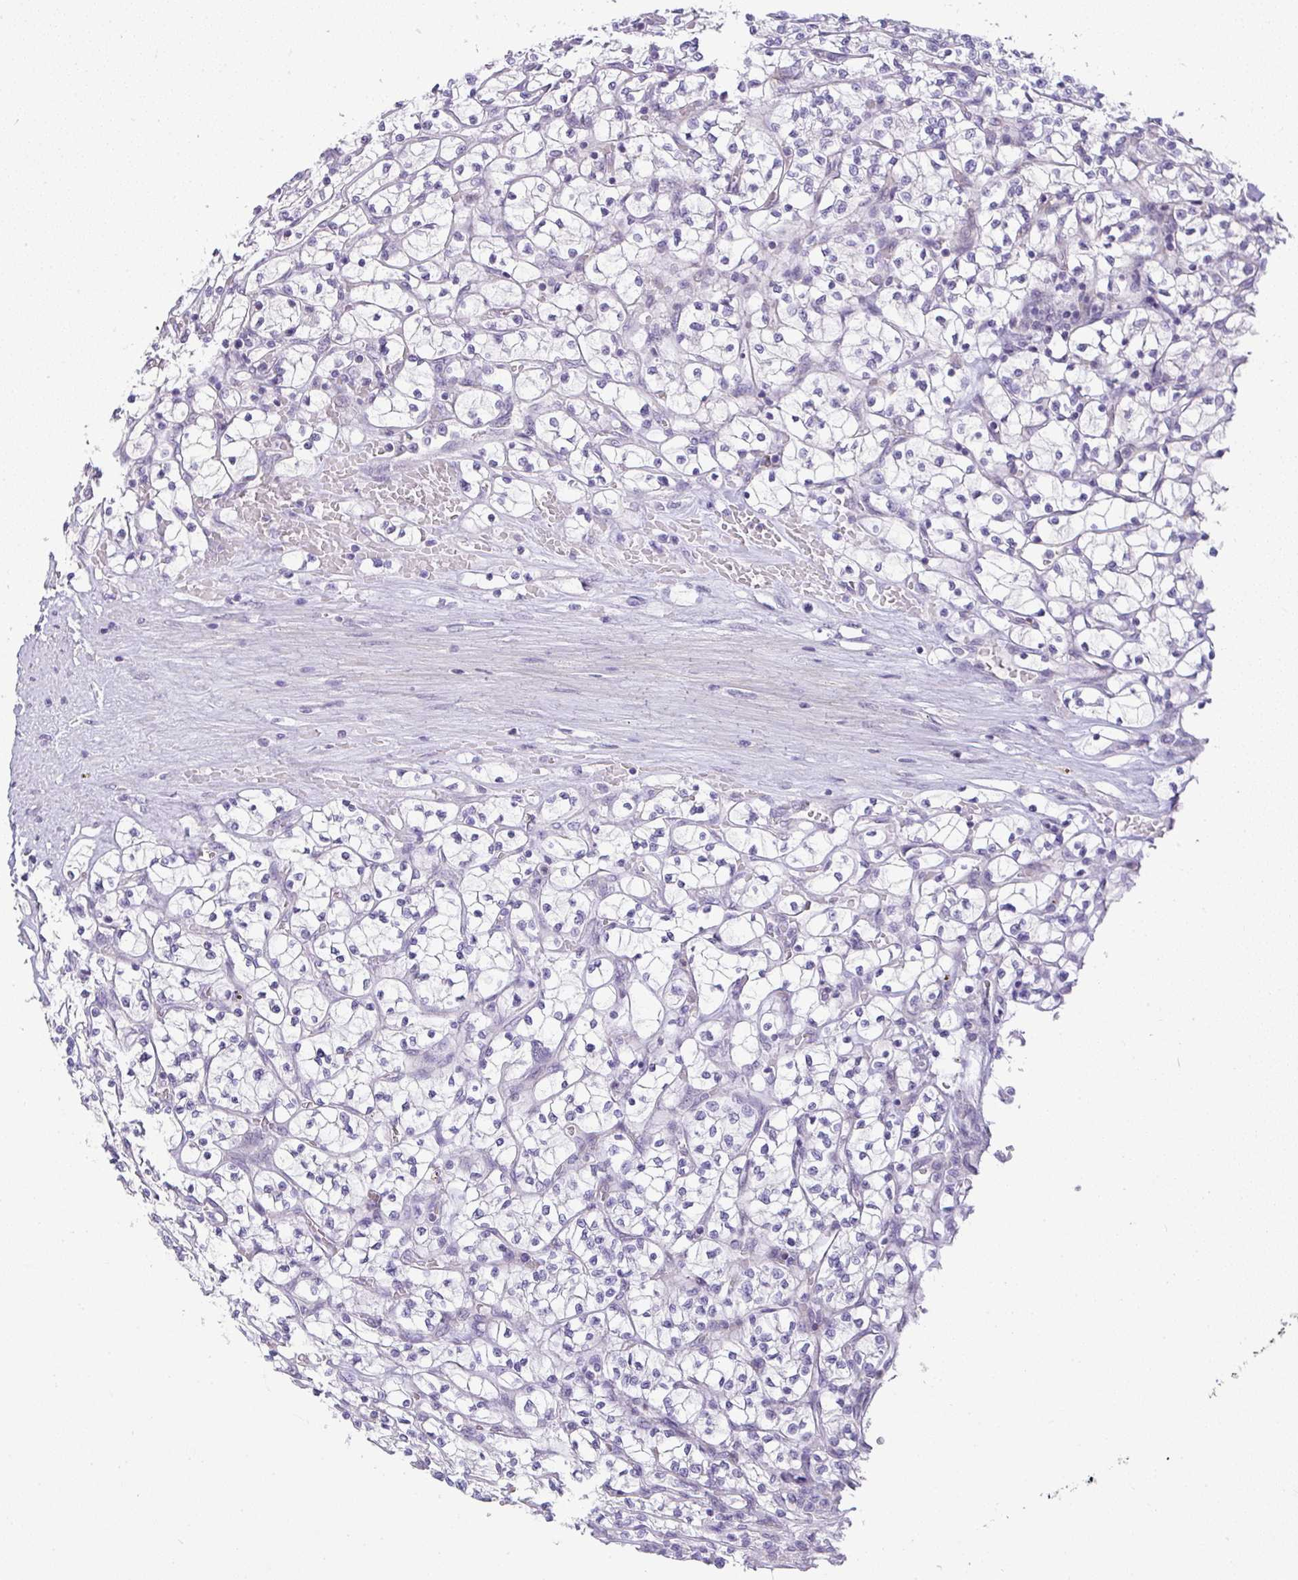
{"staining": {"intensity": "negative", "quantity": "none", "location": "none"}, "tissue": "renal cancer", "cell_type": "Tumor cells", "image_type": "cancer", "snomed": [{"axis": "morphology", "description": "Adenocarcinoma, NOS"}, {"axis": "topography", "description": "Kidney"}], "caption": "IHC image of neoplastic tissue: renal adenocarcinoma stained with DAB reveals no significant protein expression in tumor cells.", "gene": "LIPE", "patient": {"sex": "female", "age": 64}}